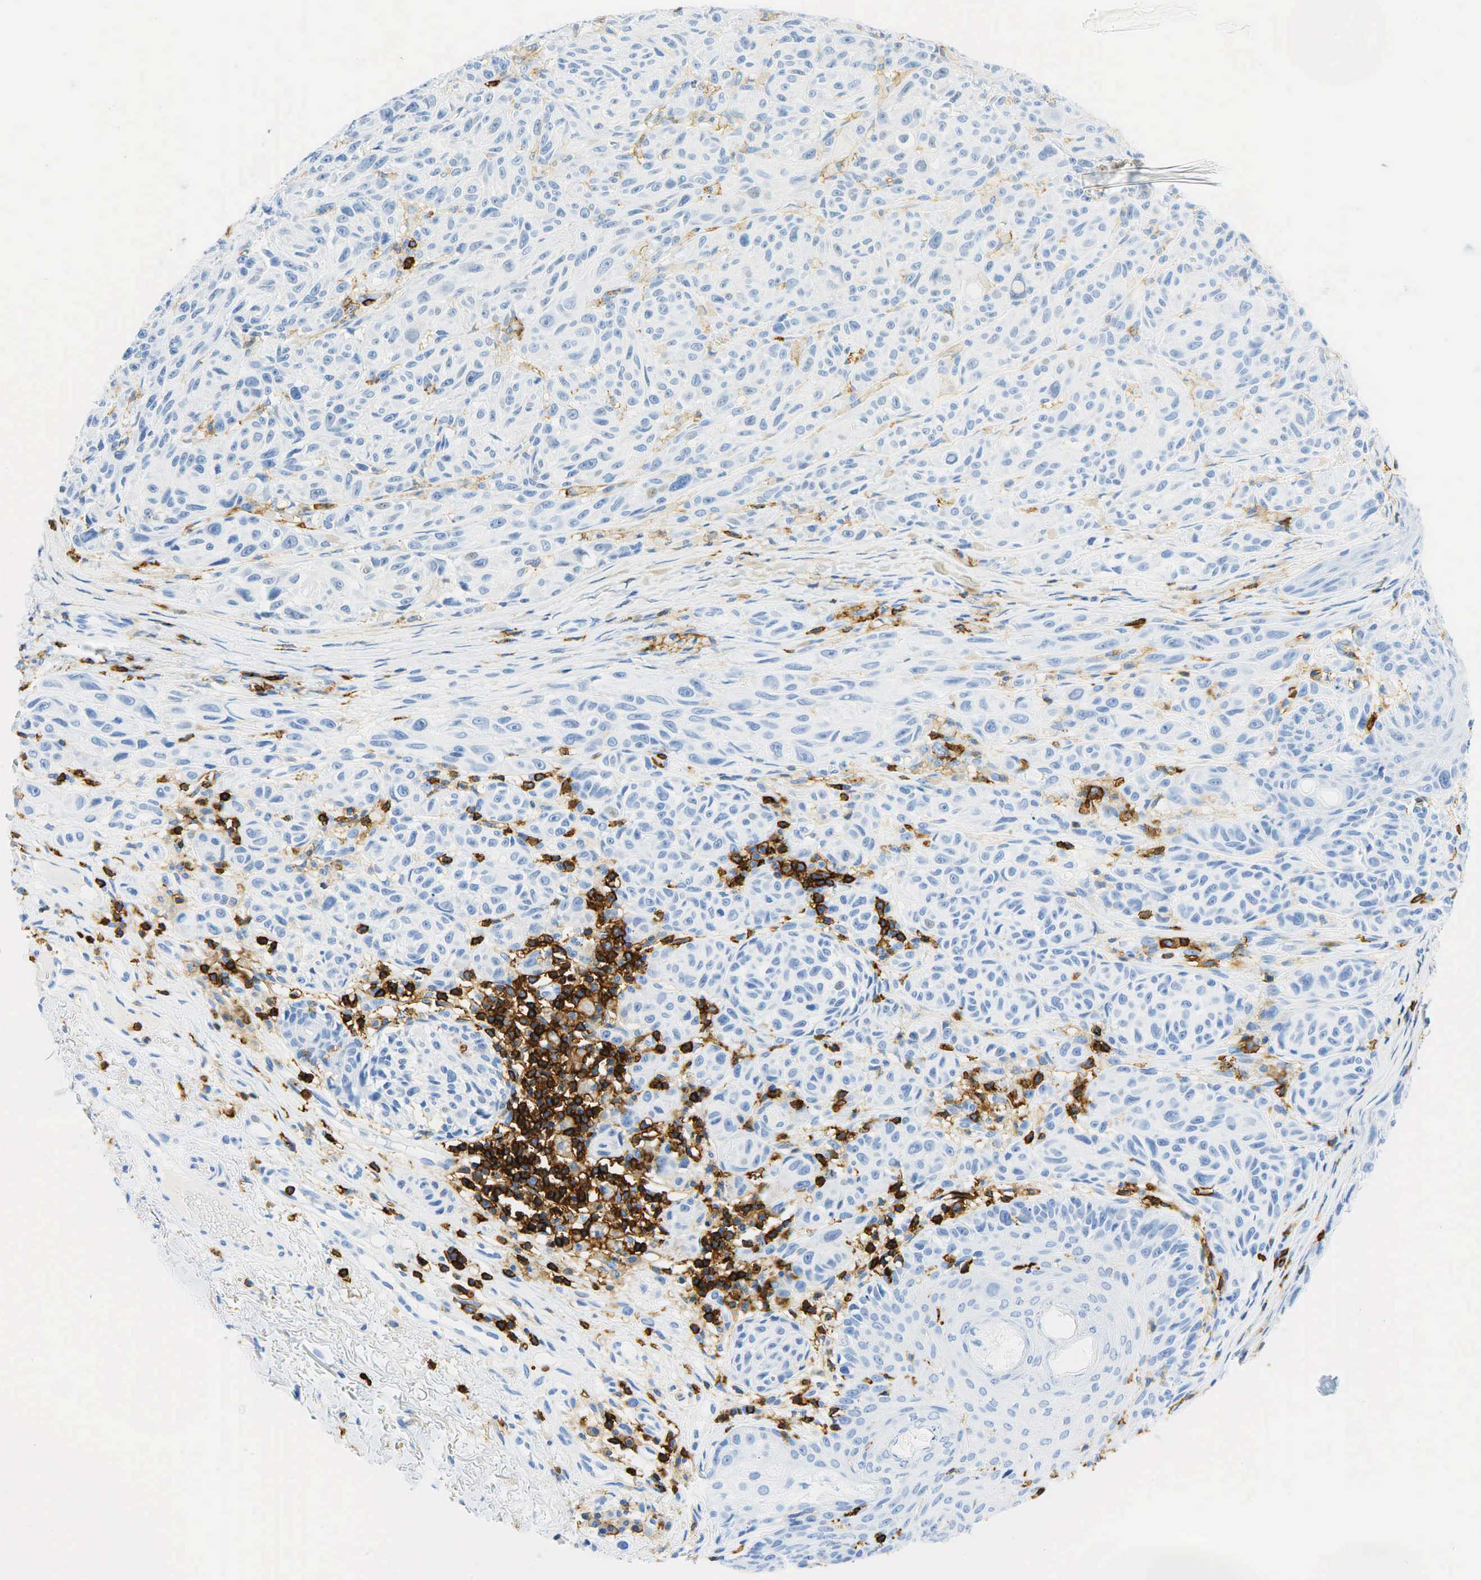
{"staining": {"intensity": "negative", "quantity": "none", "location": "none"}, "tissue": "melanoma", "cell_type": "Tumor cells", "image_type": "cancer", "snomed": [{"axis": "morphology", "description": "Malignant melanoma, NOS"}, {"axis": "topography", "description": "Skin"}], "caption": "Tumor cells show no significant protein expression in melanoma.", "gene": "PTPRC", "patient": {"sex": "male", "age": 70}}